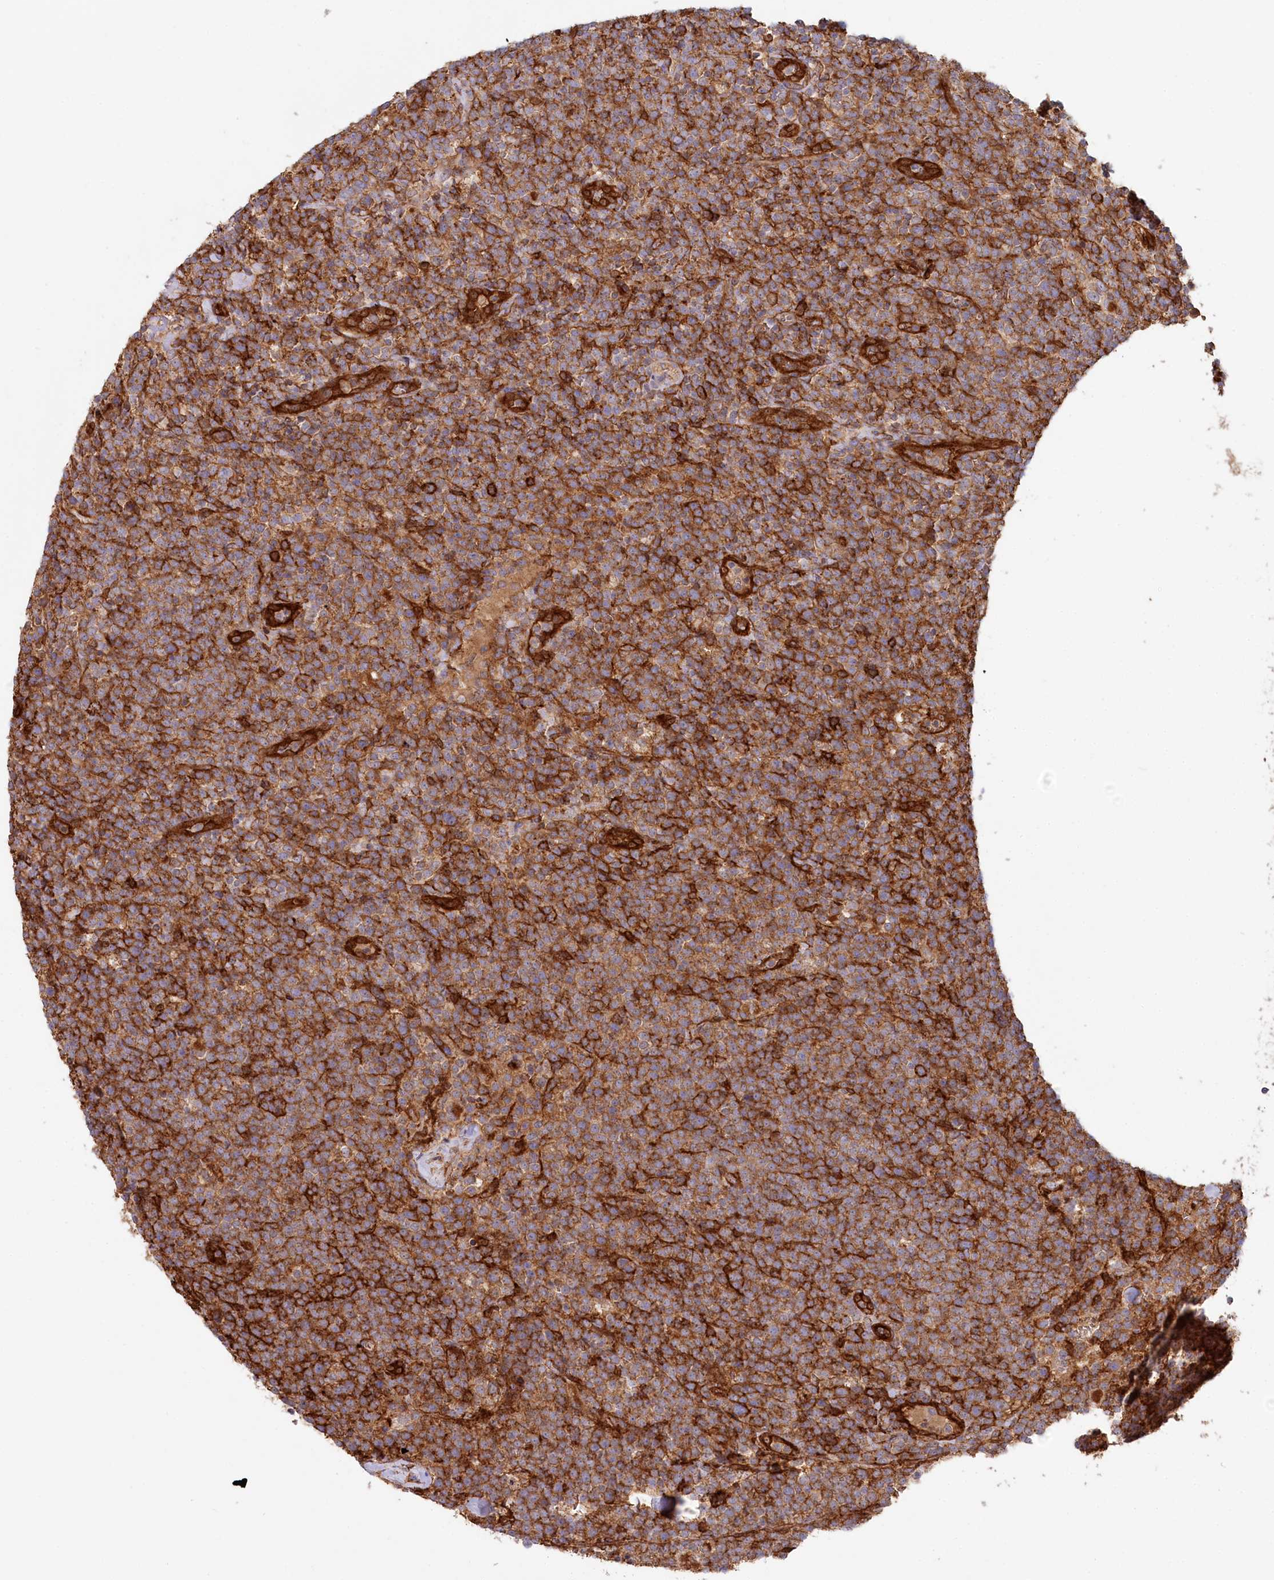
{"staining": {"intensity": "strong", "quantity": ">75%", "location": "cytoplasmic/membranous"}, "tissue": "lymphoma", "cell_type": "Tumor cells", "image_type": "cancer", "snomed": [{"axis": "morphology", "description": "Malignant lymphoma, non-Hodgkin's type, High grade"}, {"axis": "topography", "description": "Lymph node"}], "caption": "Immunohistochemistry (IHC) staining of high-grade malignant lymphoma, non-Hodgkin's type, which shows high levels of strong cytoplasmic/membranous staining in about >75% of tumor cells indicating strong cytoplasmic/membranous protein expression. The staining was performed using DAB (brown) for protein detection and nuclei were counterstained in hematoxylin (blue).", "gene": "RBP5", "patient": {"sex": "male", "age": 61}}